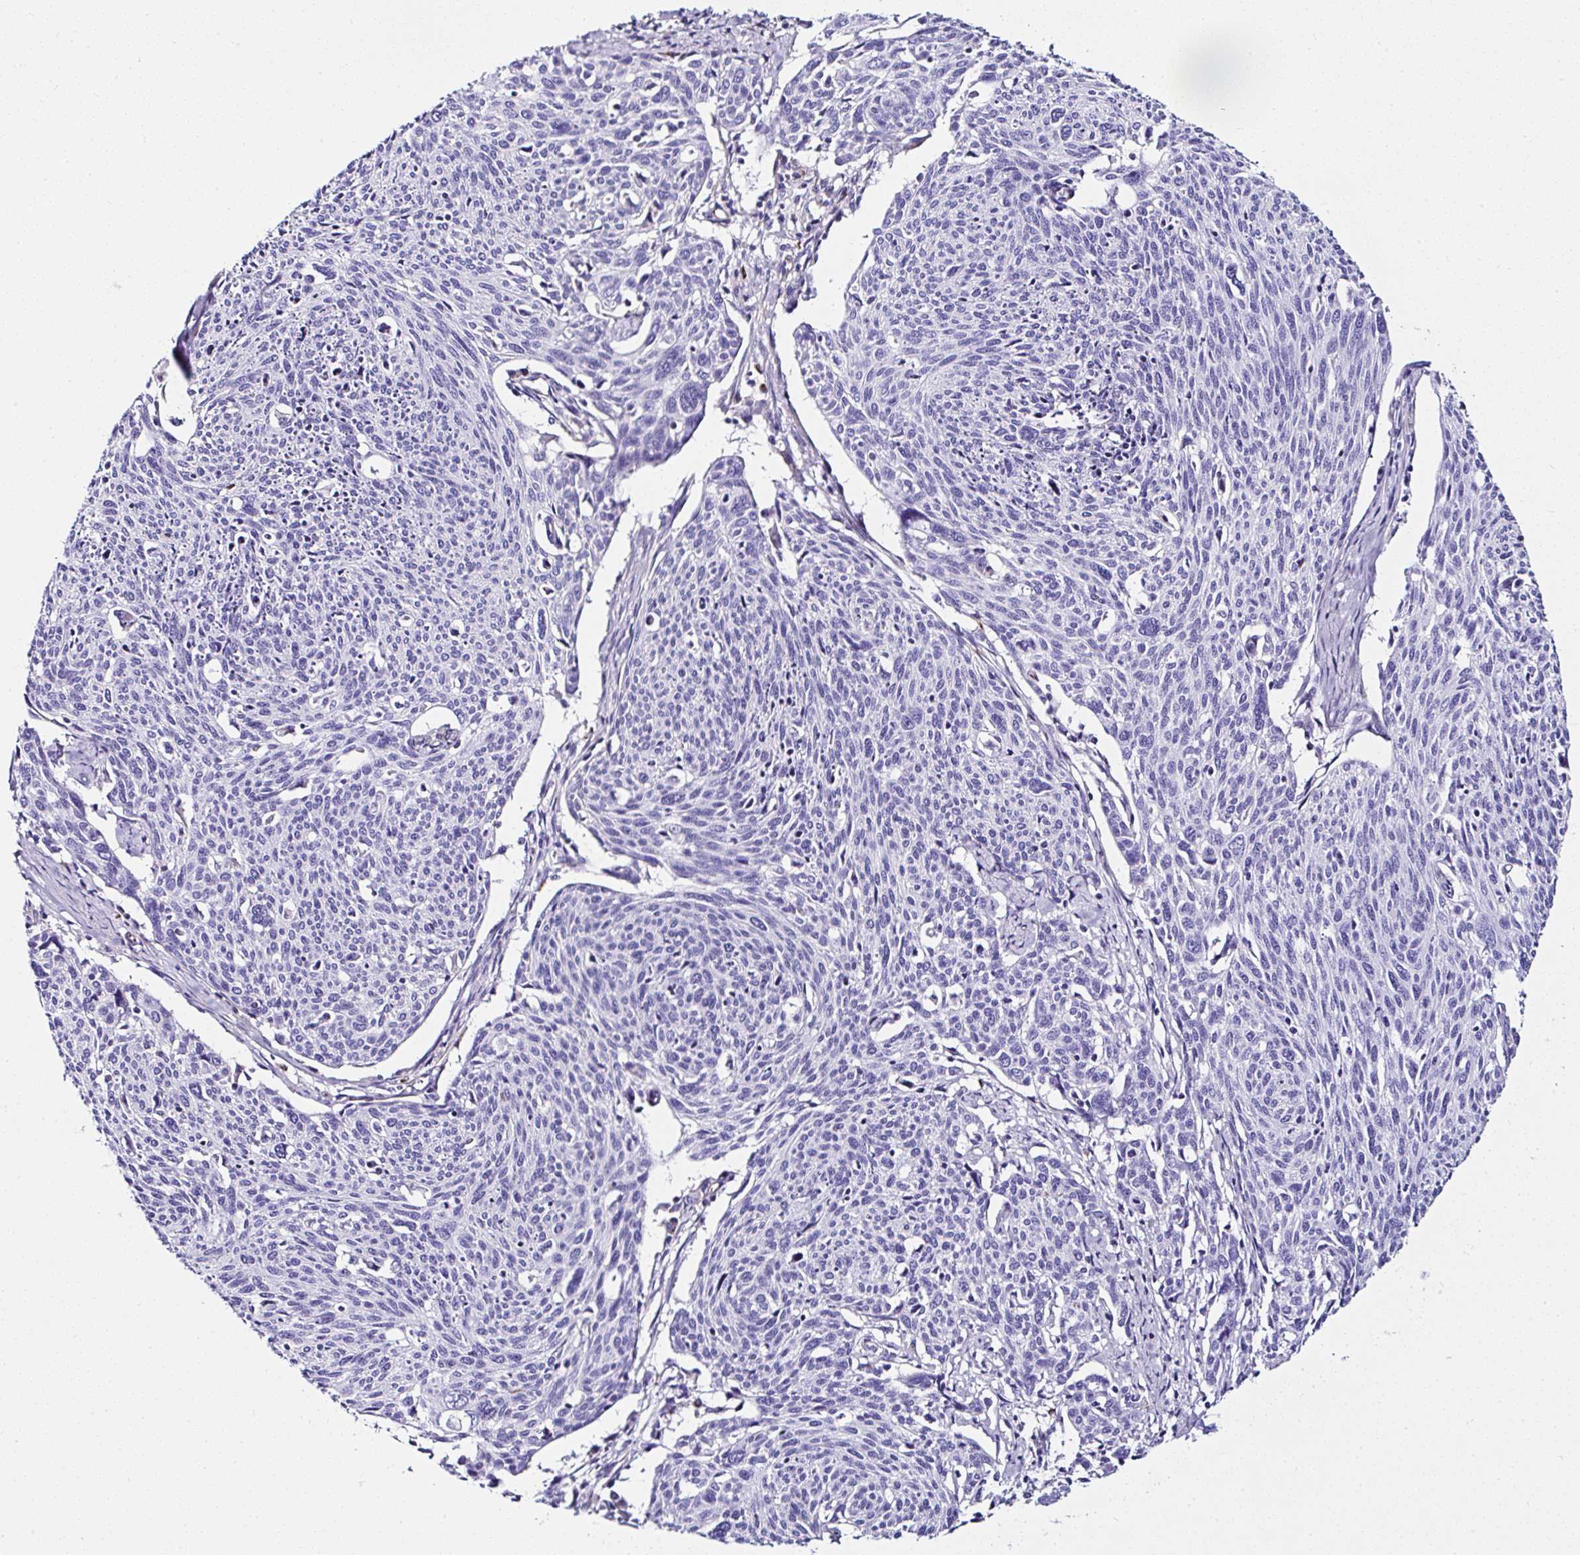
{"staining": {"intensity": "negative", "quantity": "none", "location": "none"}, "tissue": "cervical cancer", "cell_type": "Tumor cells", "image_type": "cancer", "snomed": [{"axis": "morphology", "description": "Squamous cell carcinoma, NOS"}, {"axis": "topography", "description": "Cervix"}], "caption": "Immunohistochemistry of squamous cell carcinoma (cervical) displays no expression in tumor cells. The staining was performed using DAB to visualize the protein expression in brown, while the nuclei were stained in blue with hematoxylin (Magnification: 20x).", "gene": "DEPDC5", "patient": {"sex": "female", "age": 49}}